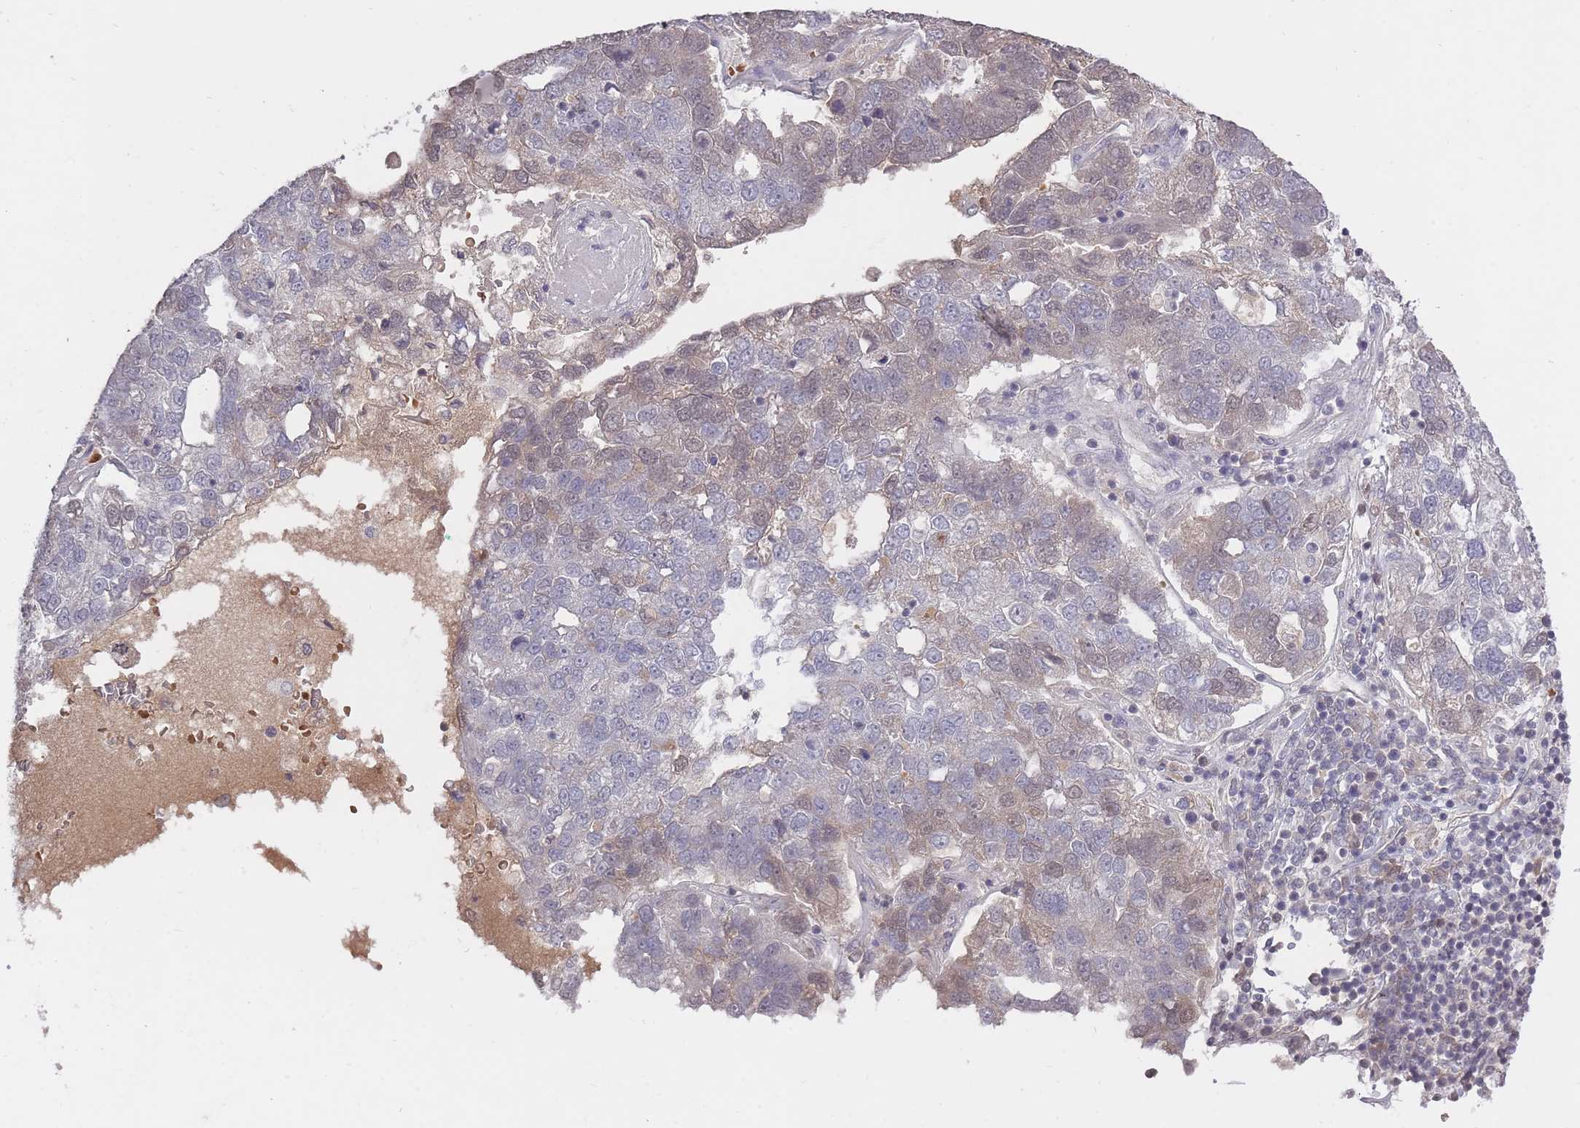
{"staining": {"intensity": "weak", "quantity": "<25%", "location": "nuclear"}, "tissue": "pancreatic cancer", "cell_type": "Tumor cells", "image_type": "cancer", "snomed": [{"axis": "morphology", "description": "Adenocarcinoma, NOS"}, {"axis": "topography", "description": "Pancreas"}], "caption": "Human pancreatic adenocarcinoma stained for a protein using immunohistochemistry exhibits no positivity in tumor cells.", "gene": "ADCYAP1R1", "patient": {"sex": "female", "age": 61}}